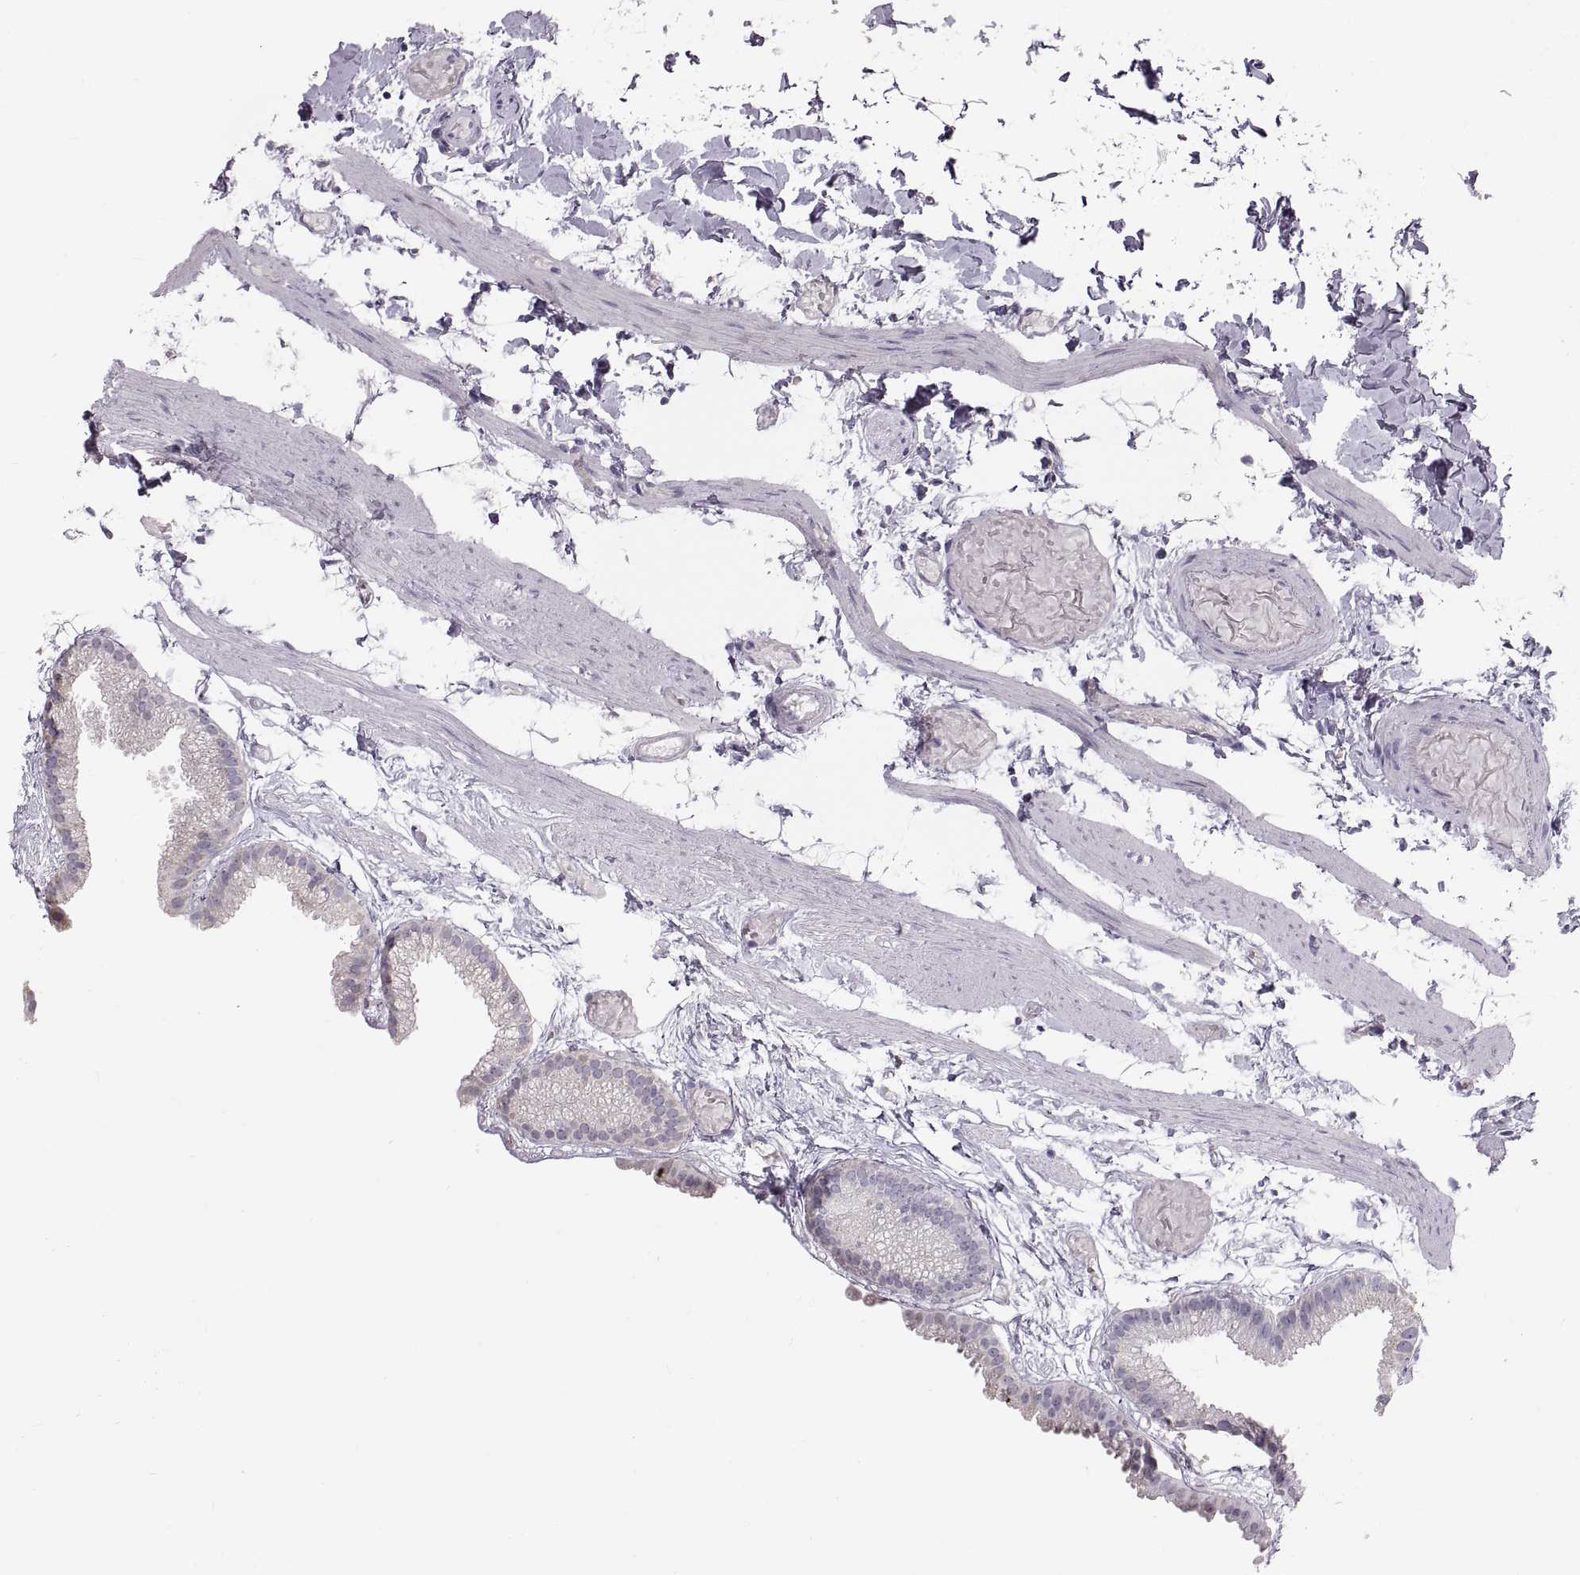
{"staining": {"intensity": "negative", "quantity": "none", "location": "none"}, "tissue": "gallbladder", "cell_type": "Glandular cells", "image_type": "normal", "snomed": [{"axis": "morphology", "description": "Normal tissue, NOS"}, {"axis": "topography", "description": "Gallbladder"}], "caption": "Immunohistochemistry (IHC) of unremarkable human gallbladder shows no expression in glandular cells.", "gene": "WBP2NL", "patient": {"sex": "female", "age": 45}}